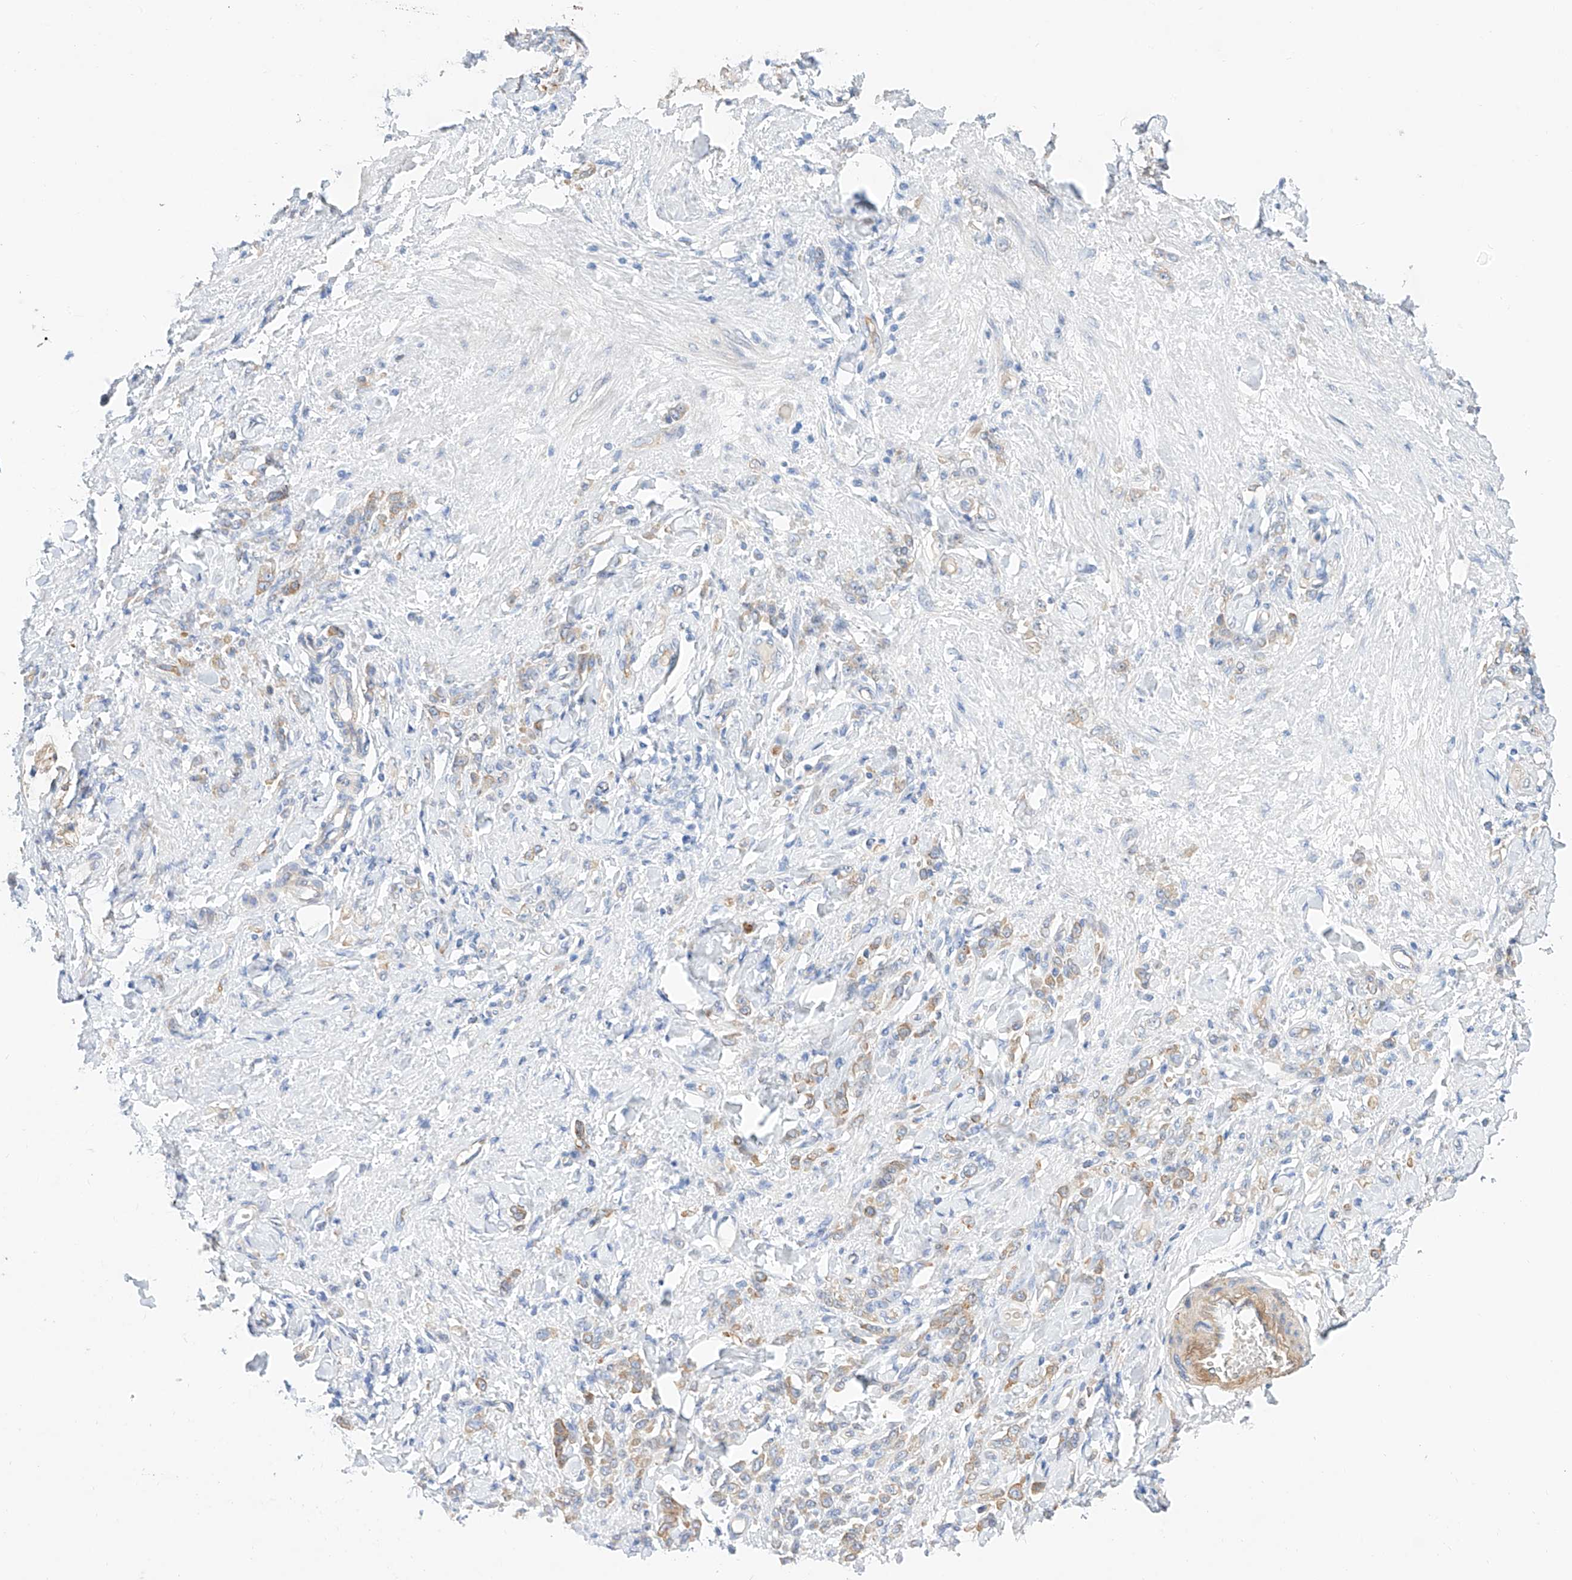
{"staining": {"intensity": "moderate", "quantity": "25%-75%", "location": "cytoplasmic/membranous"}, "tissue": "stomach cancer", "cell_type": "Tumor cells", "image_type": "cancer", "snomed": [{"axis": "morphology", "description": "Normal tissue, NOS"}, {"axis": "morphology", "description": "Adenocarcinoma, NOS"}, {"axis": "topography", "description": "Stomach"}], "caption": "Stomach cancer stained for a protein (brown) demonstrates moderate cytoplasmic/membranous positive expression in about 25%-75% of tumor cells.", "gene": "SBSPON", "patient": {"sex": "male", "age": 82}}